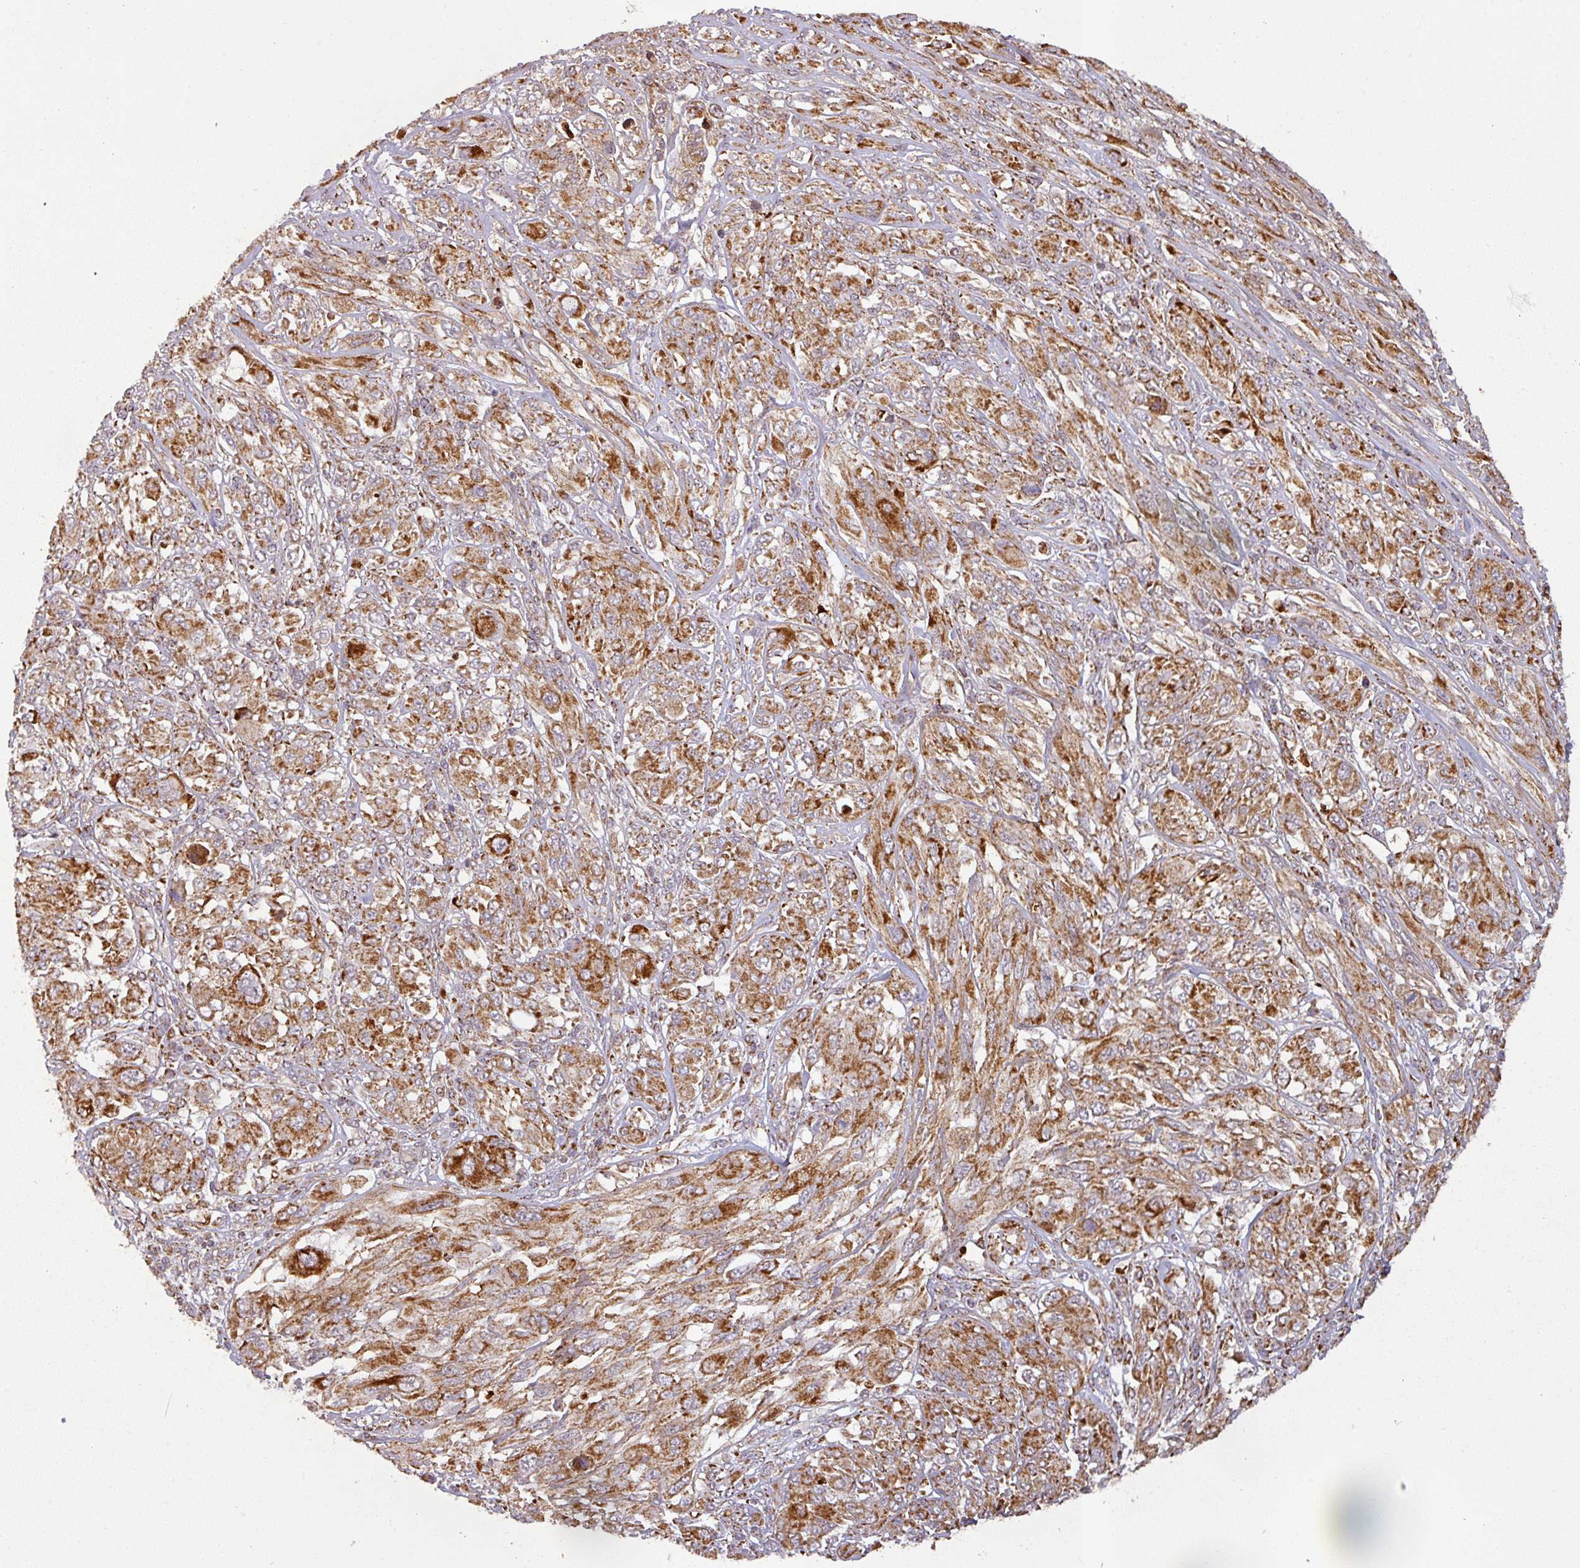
{"staining": {"intensity": "strong", "quantity": ">75%", "location": "cytoplasmic/membranous"}, "tissue": "melanoma", "cell_type": "Tumor cells", "image_type": "cancer", "snomed": [{"axis": "morphology", "description": "Malignant melanoma, NOS"}, {"axis": "topography", "description": "Skin"}], "caption": "Immunohistochemistry (IHC) of human melanoma displays high levels of strong cytoplasmic/membranous staining in about >75% of tumor cells.", "gene": "GPD2", "patient": {"sex": "female", "age": 91}}